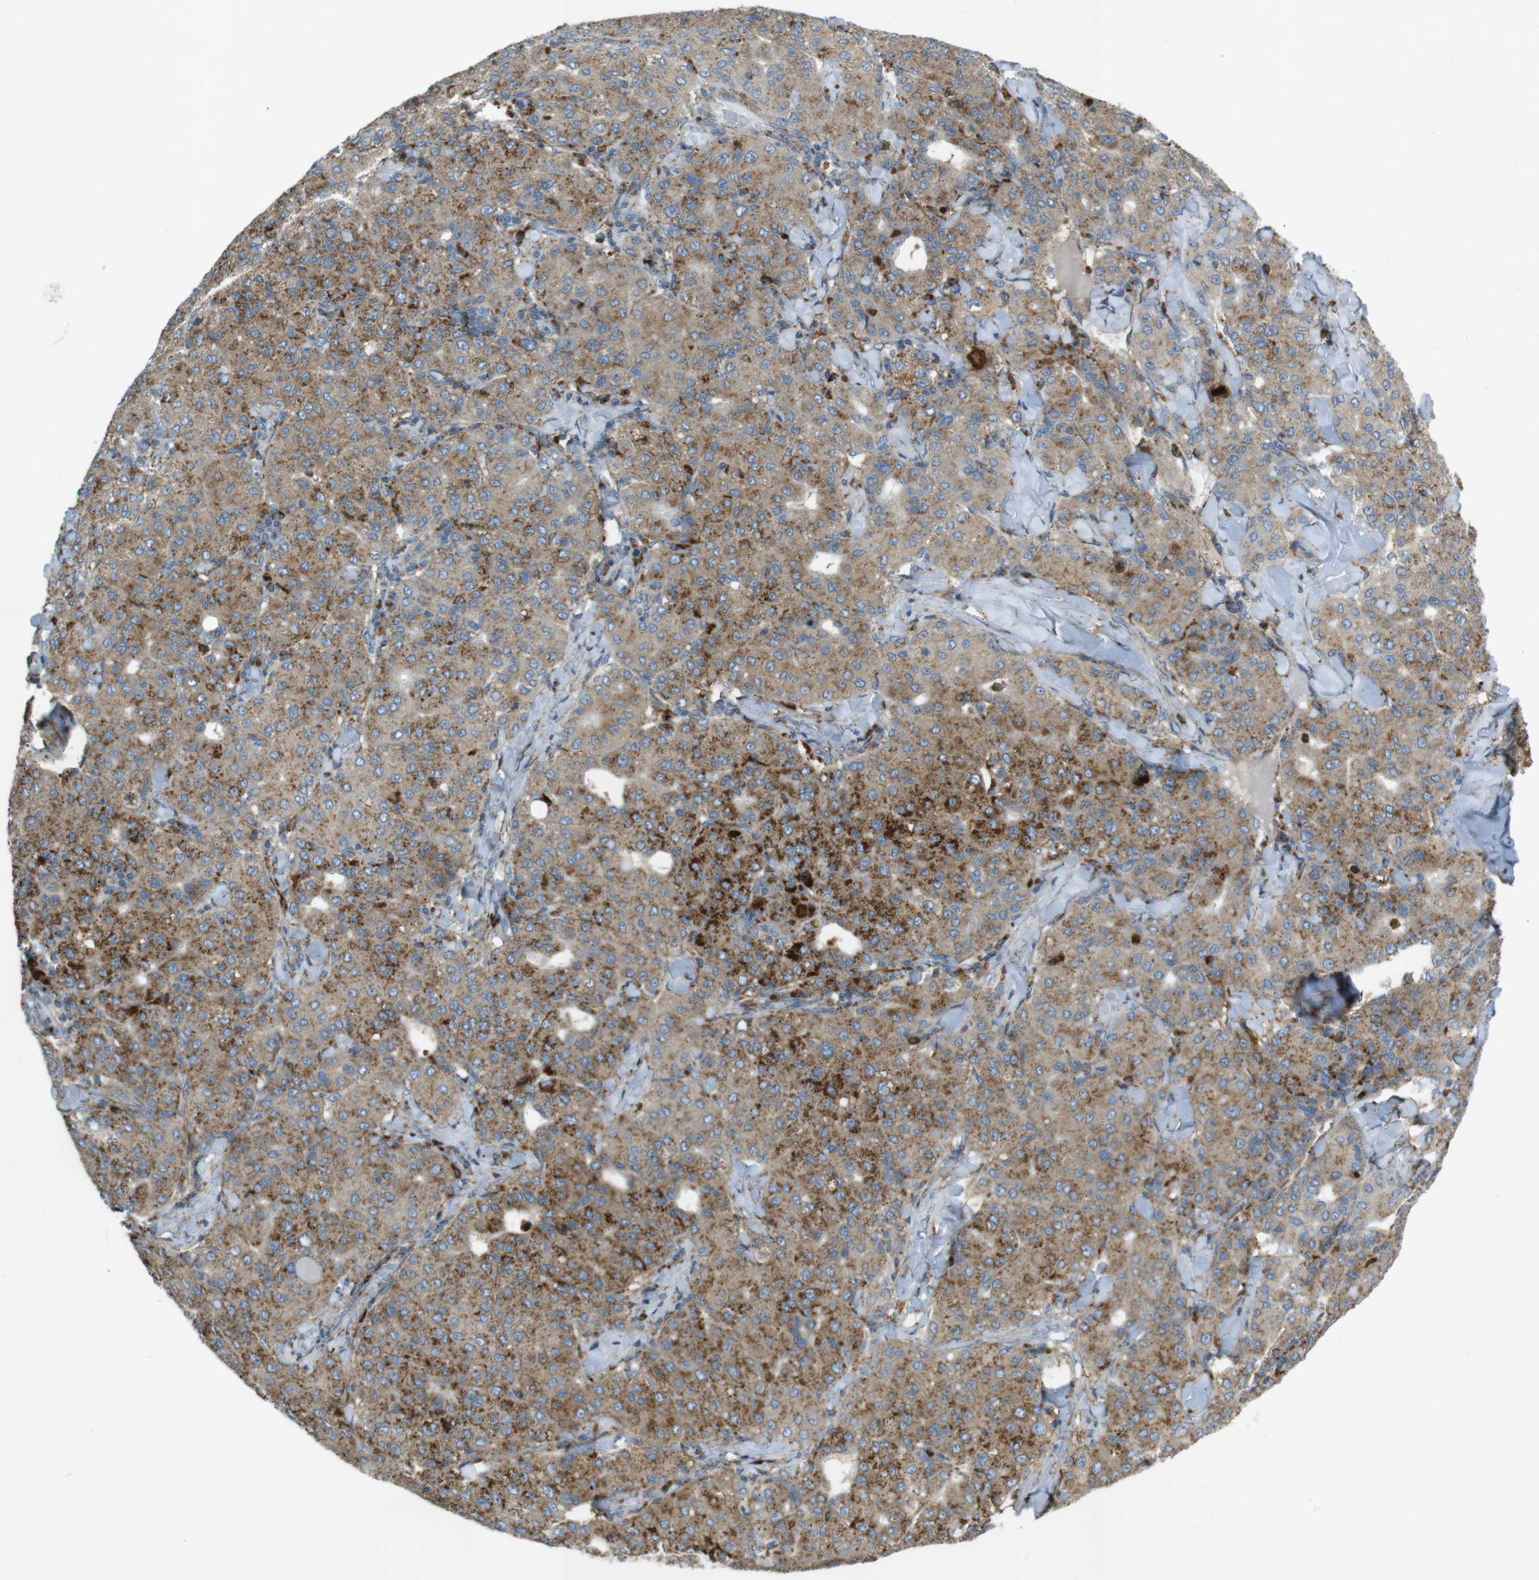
{"staining": {"intensity": "moderate", "quantity": ">75%", "location": "cytoplasmic/membranous"}, "tissue": "liver cancer", "cell_type": "Tumor cells", "image_type": "cancer", "snomed": [{"axis": "morphology", "description": "Carcinoma, Hepatocellular, NOS"}, {"axis": "topography", "description": "Liver"}], "caption": "About >75% of tumor cells in human hepatocellular carcinoma (liver) demonstrate moderate cytoplasmic/membranous protein expression as visualized by brown immunohistochemical staining.", "gene": "LAMP1", "patient": {"sex": "male", "age": 65}}